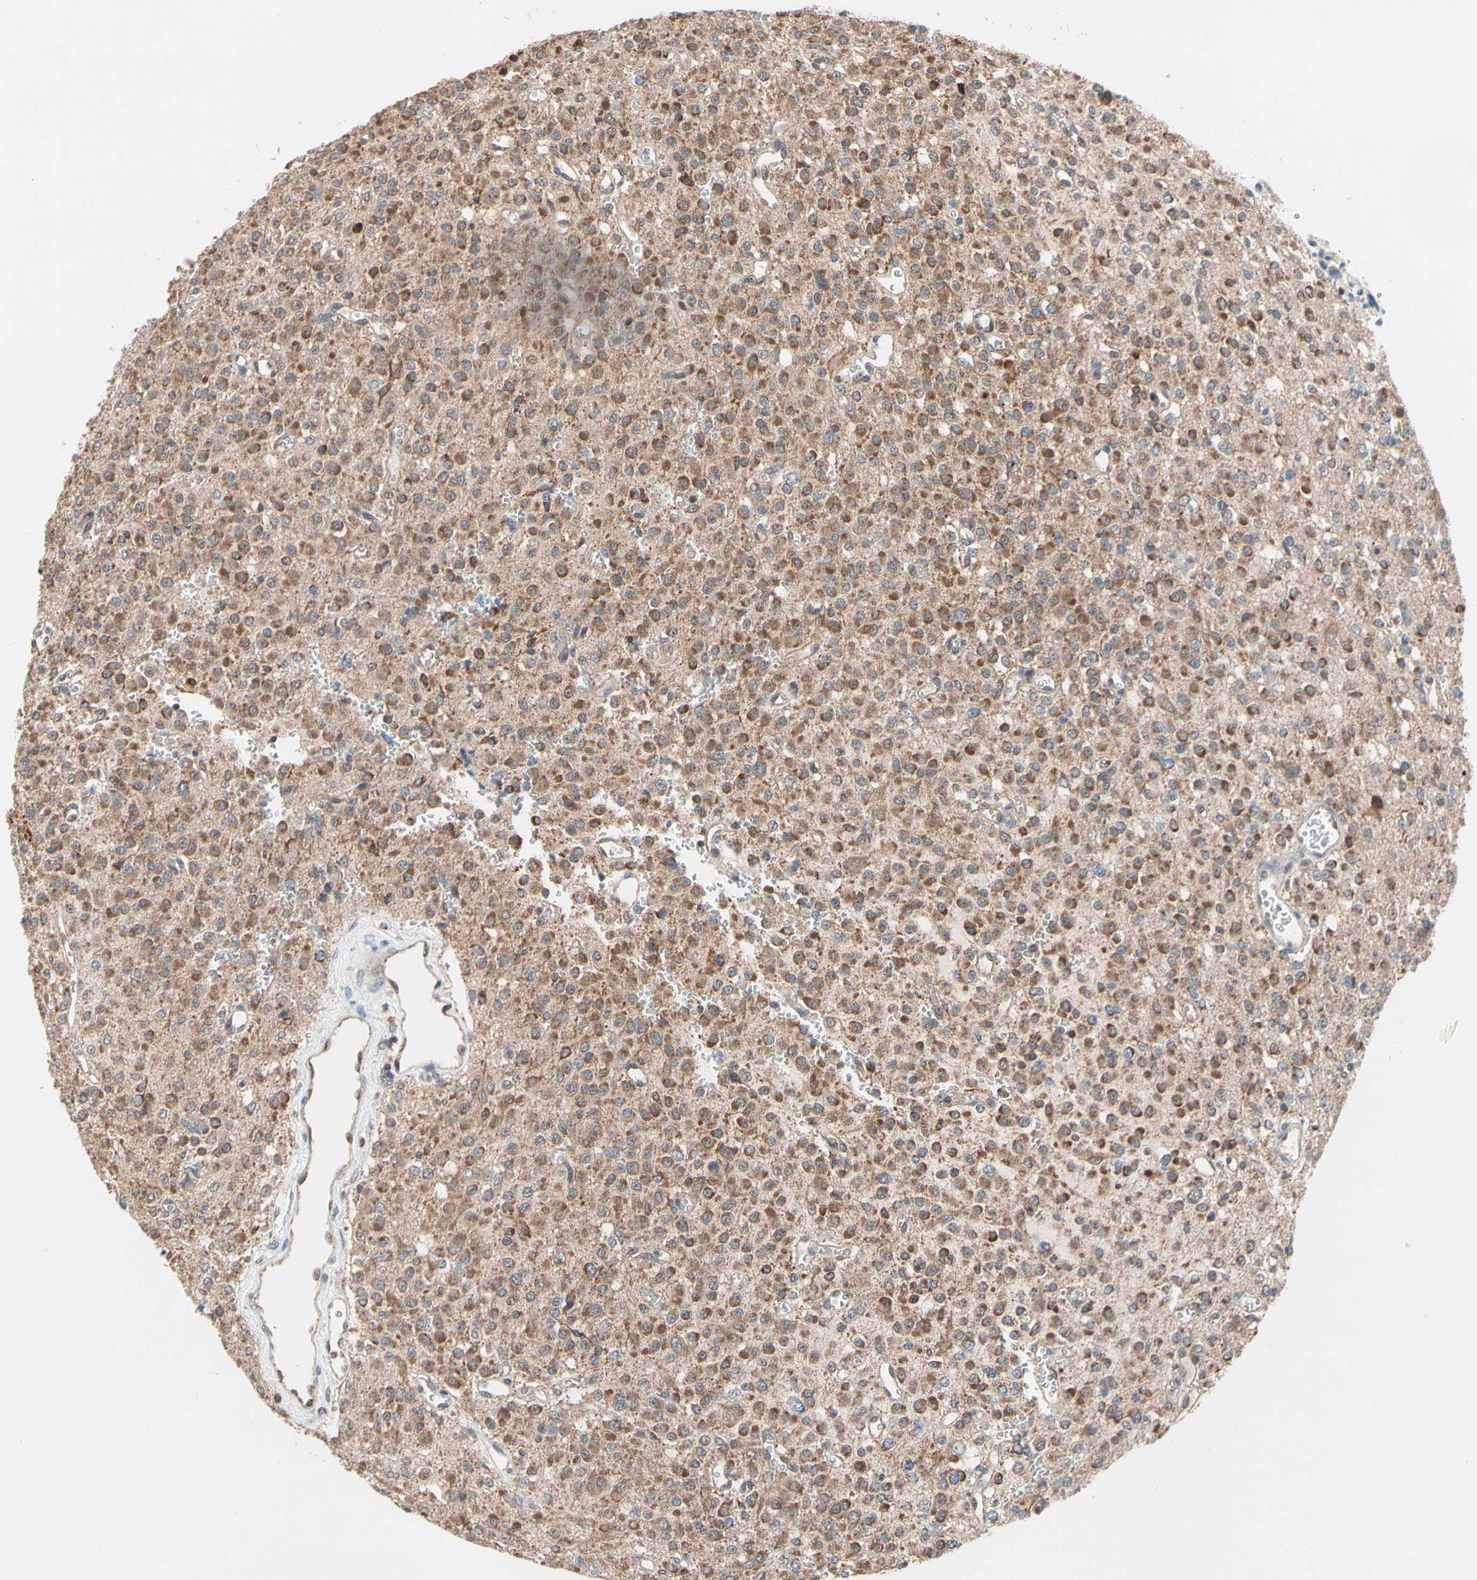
{"staining": {"intensity": "moderate", "quantity": ">75%", "location": "cytoplasmic/membranous"}, "tissue": "glioma", "cell_type": "Tumor cells", "image_type": "cancer", "snomed": [{"axis": "morphology", "description": "Glioma, malignant, Low grade"}, {"axis": "topography", "description": "Brain"}], "caption": "Glioma tissue demonstrates moderate cytoplasmic/membranous expression in approximately >75% of tumor cells, visualized by immunohistochemistry.", "gene": "MTHFS", "patient": {"sex": "male", "age": 38}}